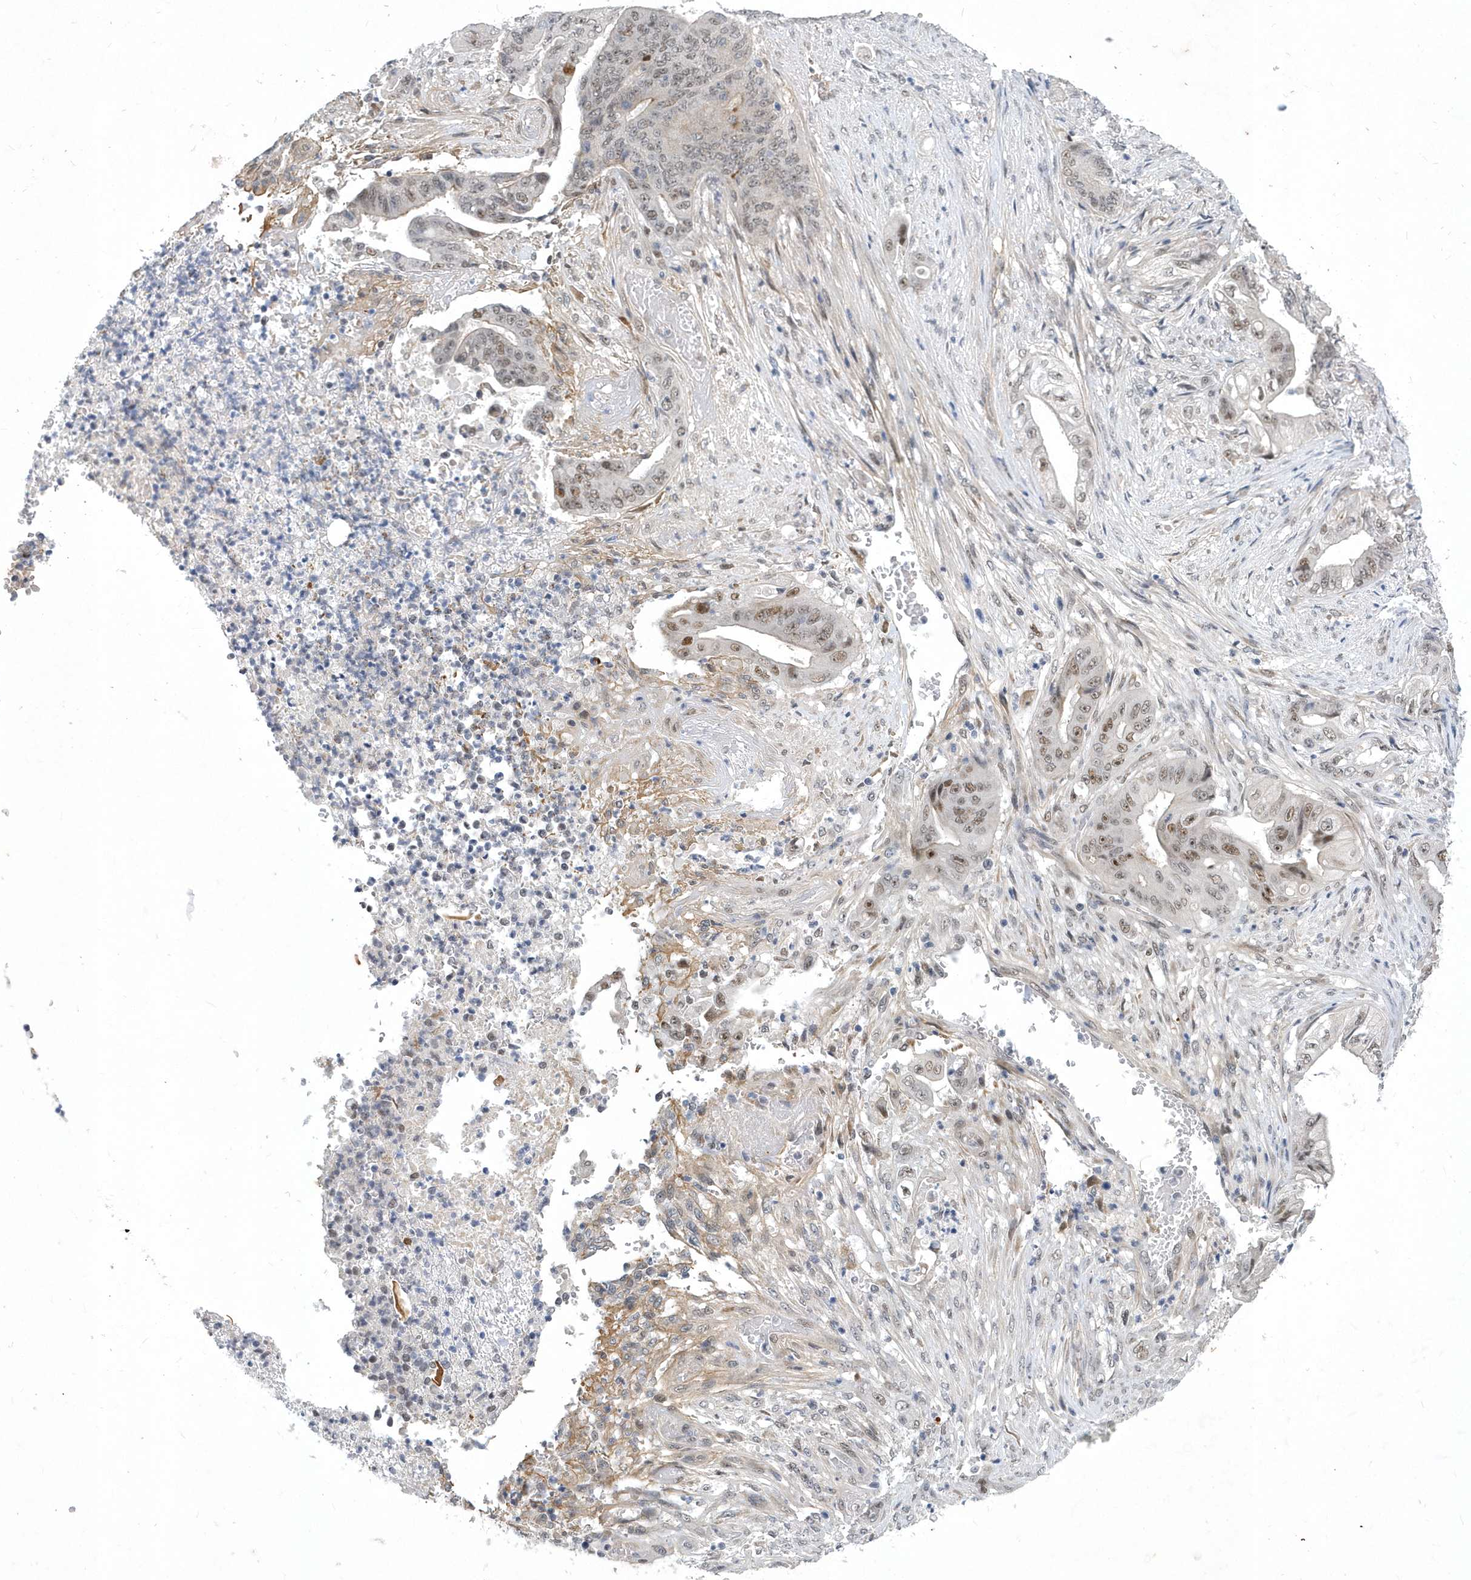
{"staining": {"intensity": "moderate", "quantity": "25%-75%", "location": "nuclear"}, "tissue": "stomach cancer", "cell_type": "Tumor cells", "image_type": "cancer", "snomed": [{"axis": "morphology", "description": "Adenocarcinoma, NOS"}, {"axis": "topography", "description": "Stomach"}], "caption": "The immunohistochemical stain labels moderate nuclear staining in tumor cells of stomach cancer (adenocarcinoma) tissue.", "gene": "FAM217A", "patient": {"sex": "female", "age": 73}}